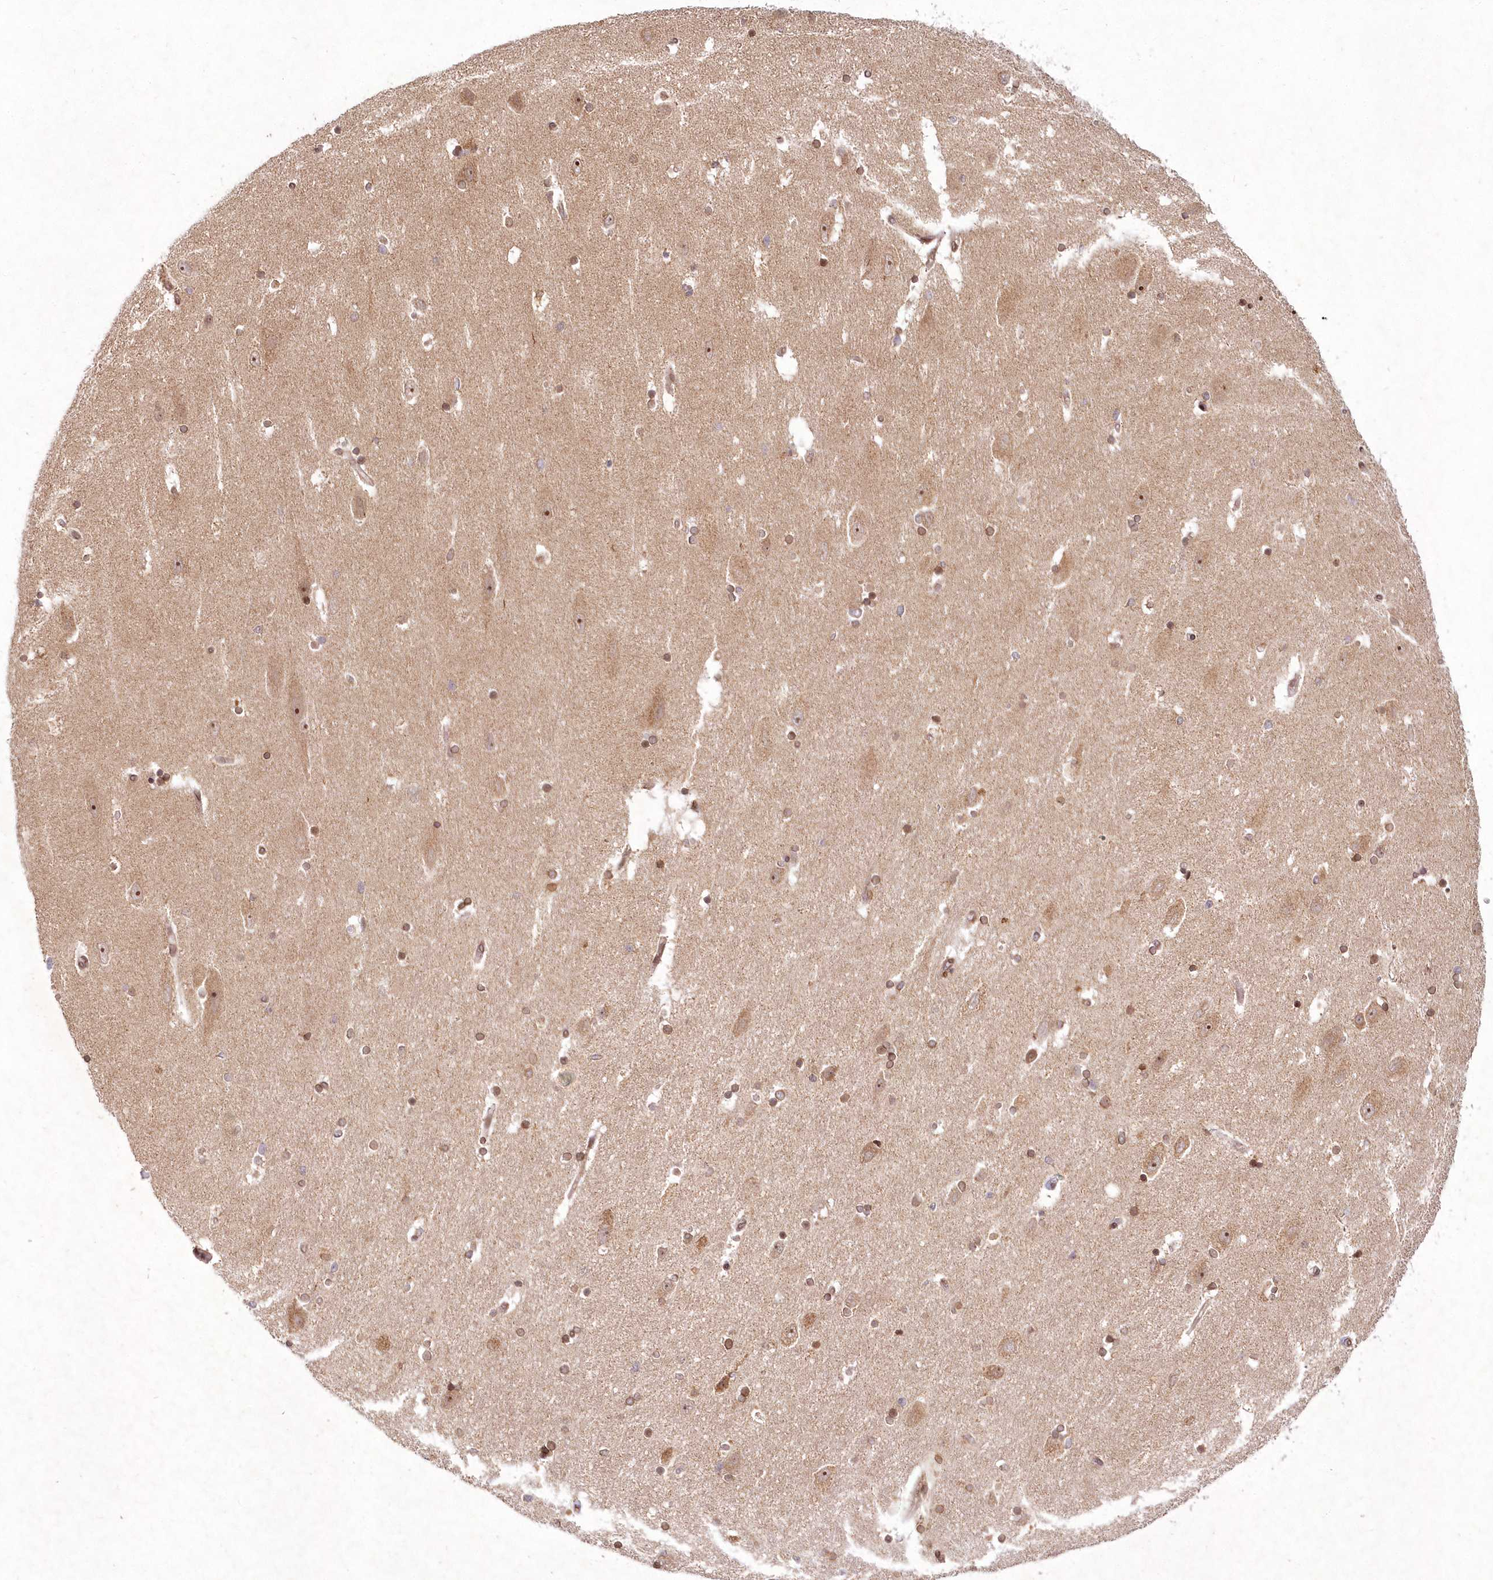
{"staining": {"intensity": "moderate", "quantity": "25%-75%", "location": "cytoplasmic/membranous,nuclear"}, "tissue": "hippocampus", "cell_type": "Glial cells", "image_type": "normal", "snomed": [{"axis": "morphology", "description": "Normal tissue, NOS"}, {"axis": "topography", "description": "Hippocampus"}], "caption": "DAB (3,3'-diaminobenzidine) immunohistochemical staining of unremarkable human hippocampus shows moderate cytoplasmic/membranous,nuclear protein expression in about 25%-75% of glial cells. Using DAB (brown) and hematoxylin (blue) stains, captured at high magnification using brightfield microscopy.", "gene": "DNAJC27", "patient": {"sex": "female", "age": 54}}